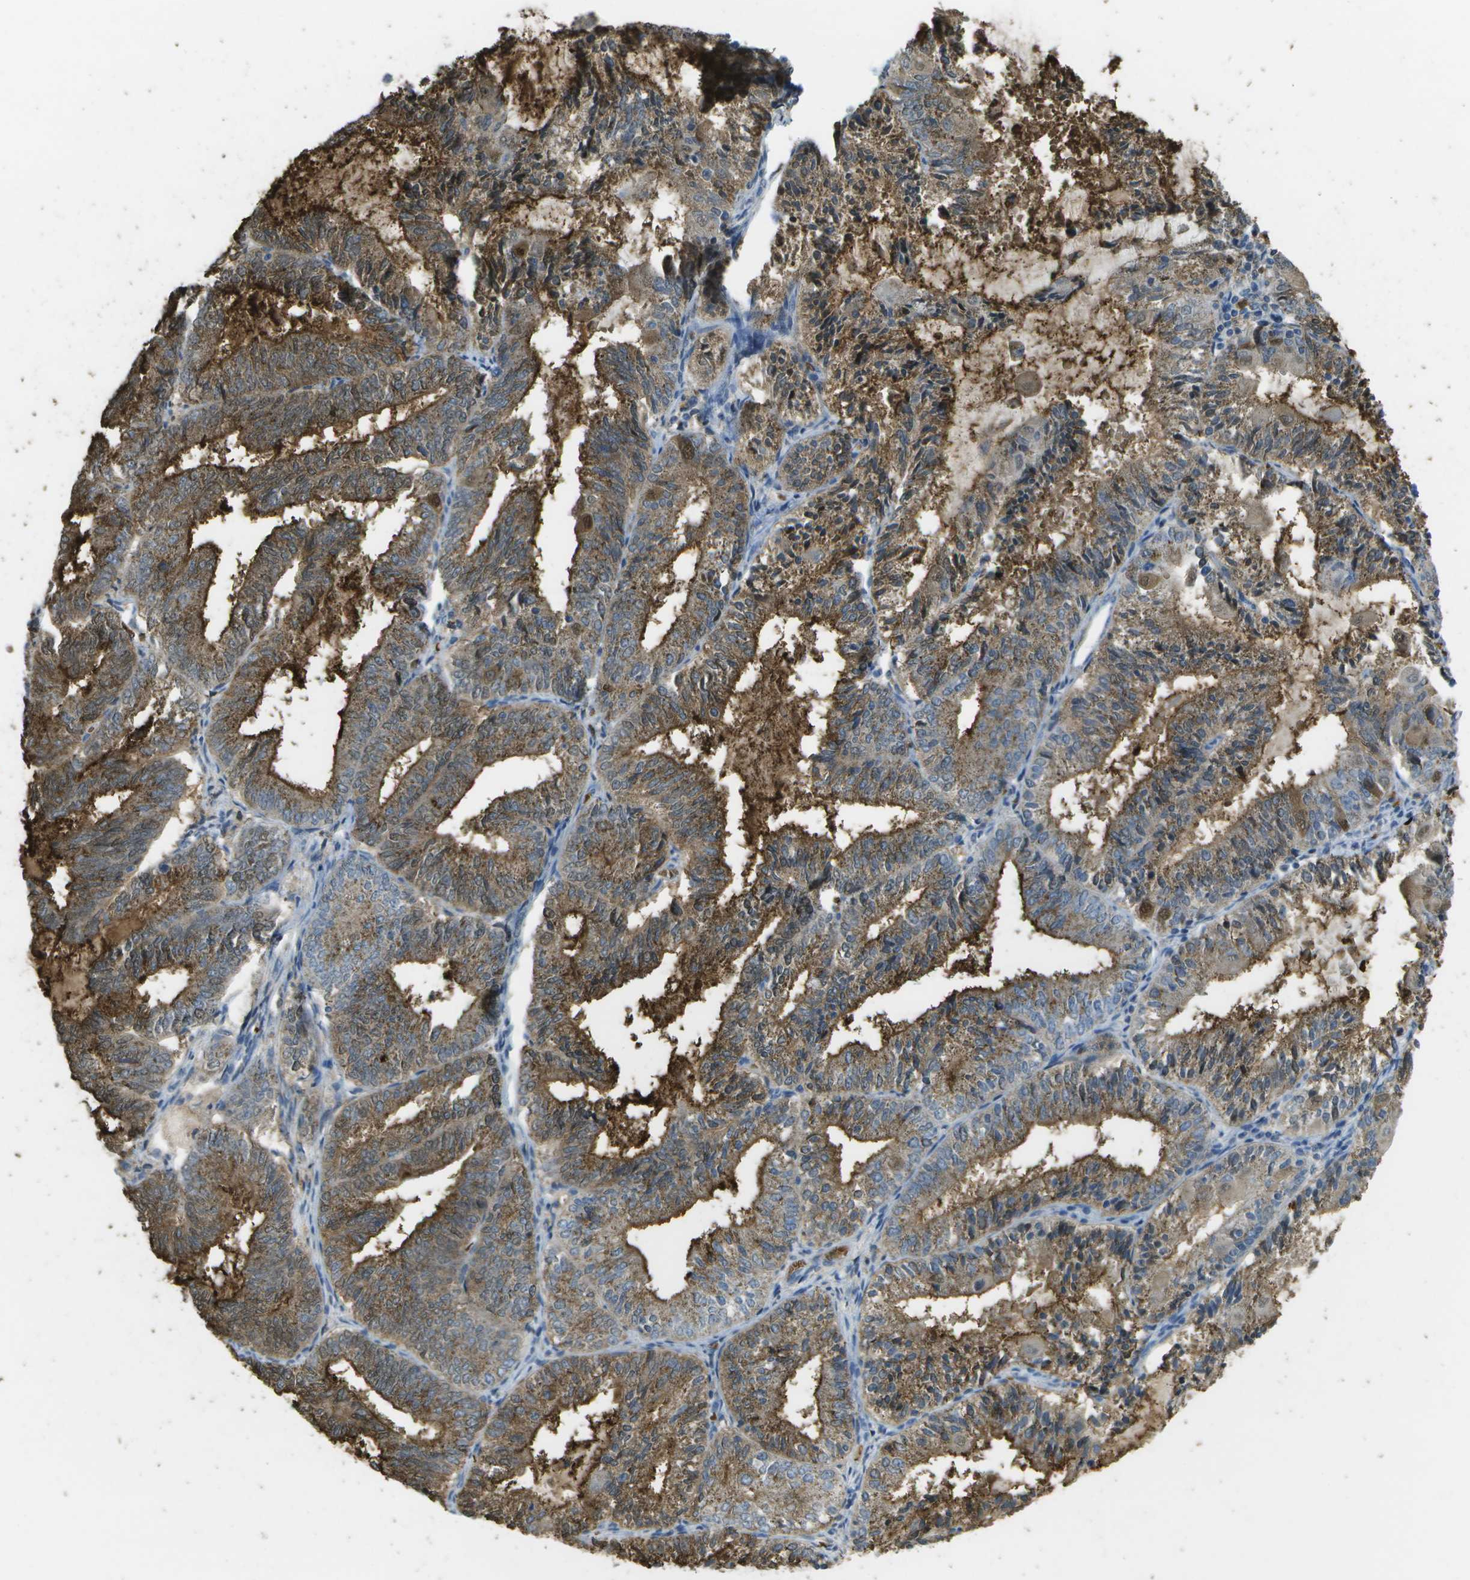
{"staining": {"intensity": "strong", "quantity": "25%-75%", "location": "cytoplasmic/membranous"}, "tissue": "endometrial cancer", "cell_type": "Tumor cells", "image_type": "cancer", "snomed": [{"axis": "morphology", "description": "Adenocarcinoma, NOS"}, {"axis": "topography", "description": "Endometrium"}], "caption": "Tumor cells exhibit high levels of strong cytoplasmic/membranous positivity in about 25%-75% of cells in endometrial adenocarcinoma.", "gene": "CACHD1", "patient": {"sex": "female", "age": 81}}